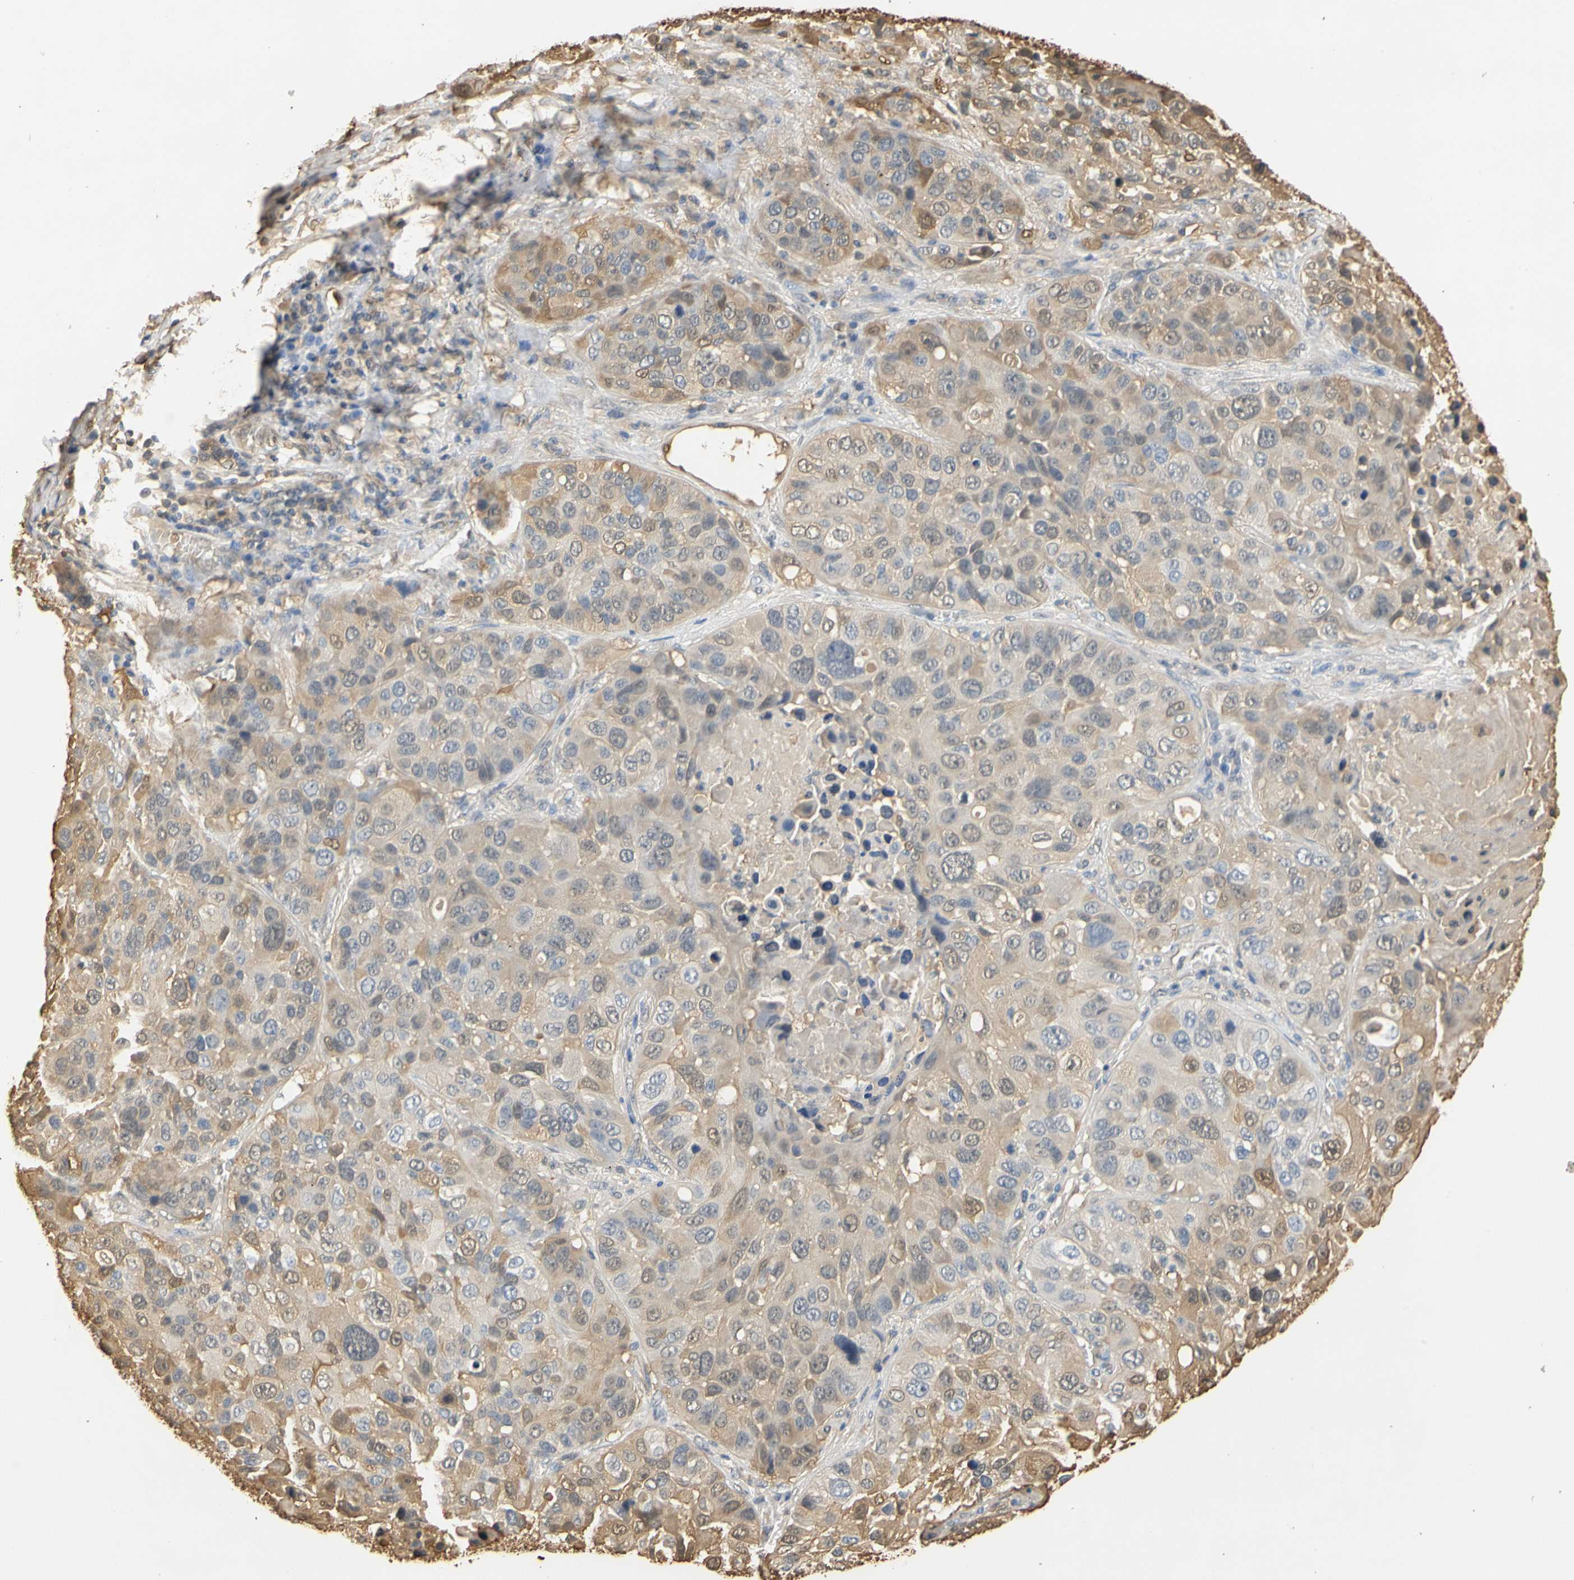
{"staining": {"intensity": "weak", "quantity": "25%-75%", "location": "cytoplasmic/membranous"}, "tissue": "lung cancer", "cell_type": "Tumor cells", "image_type": "cancer", "snomed": [{"axis": "morphology", "description": "Squamous cell carcinoma, NOS"}, {"axis": "topography", "description": "Lung"}], "caption": "Immunohistochemistry (IHC) (DAB (3,3'-diaminobenzidine)) staining of lung cancer (squamous cell carcinoma) shows weak cytoplasmic/membranous protein positivity in approximately 25%-75% of tumor cells. (brown staining indicates protein expression, while blue staining denotes nuclei).", "gene": "S100A6", "patient": {"sex": "male", "age": 57}}